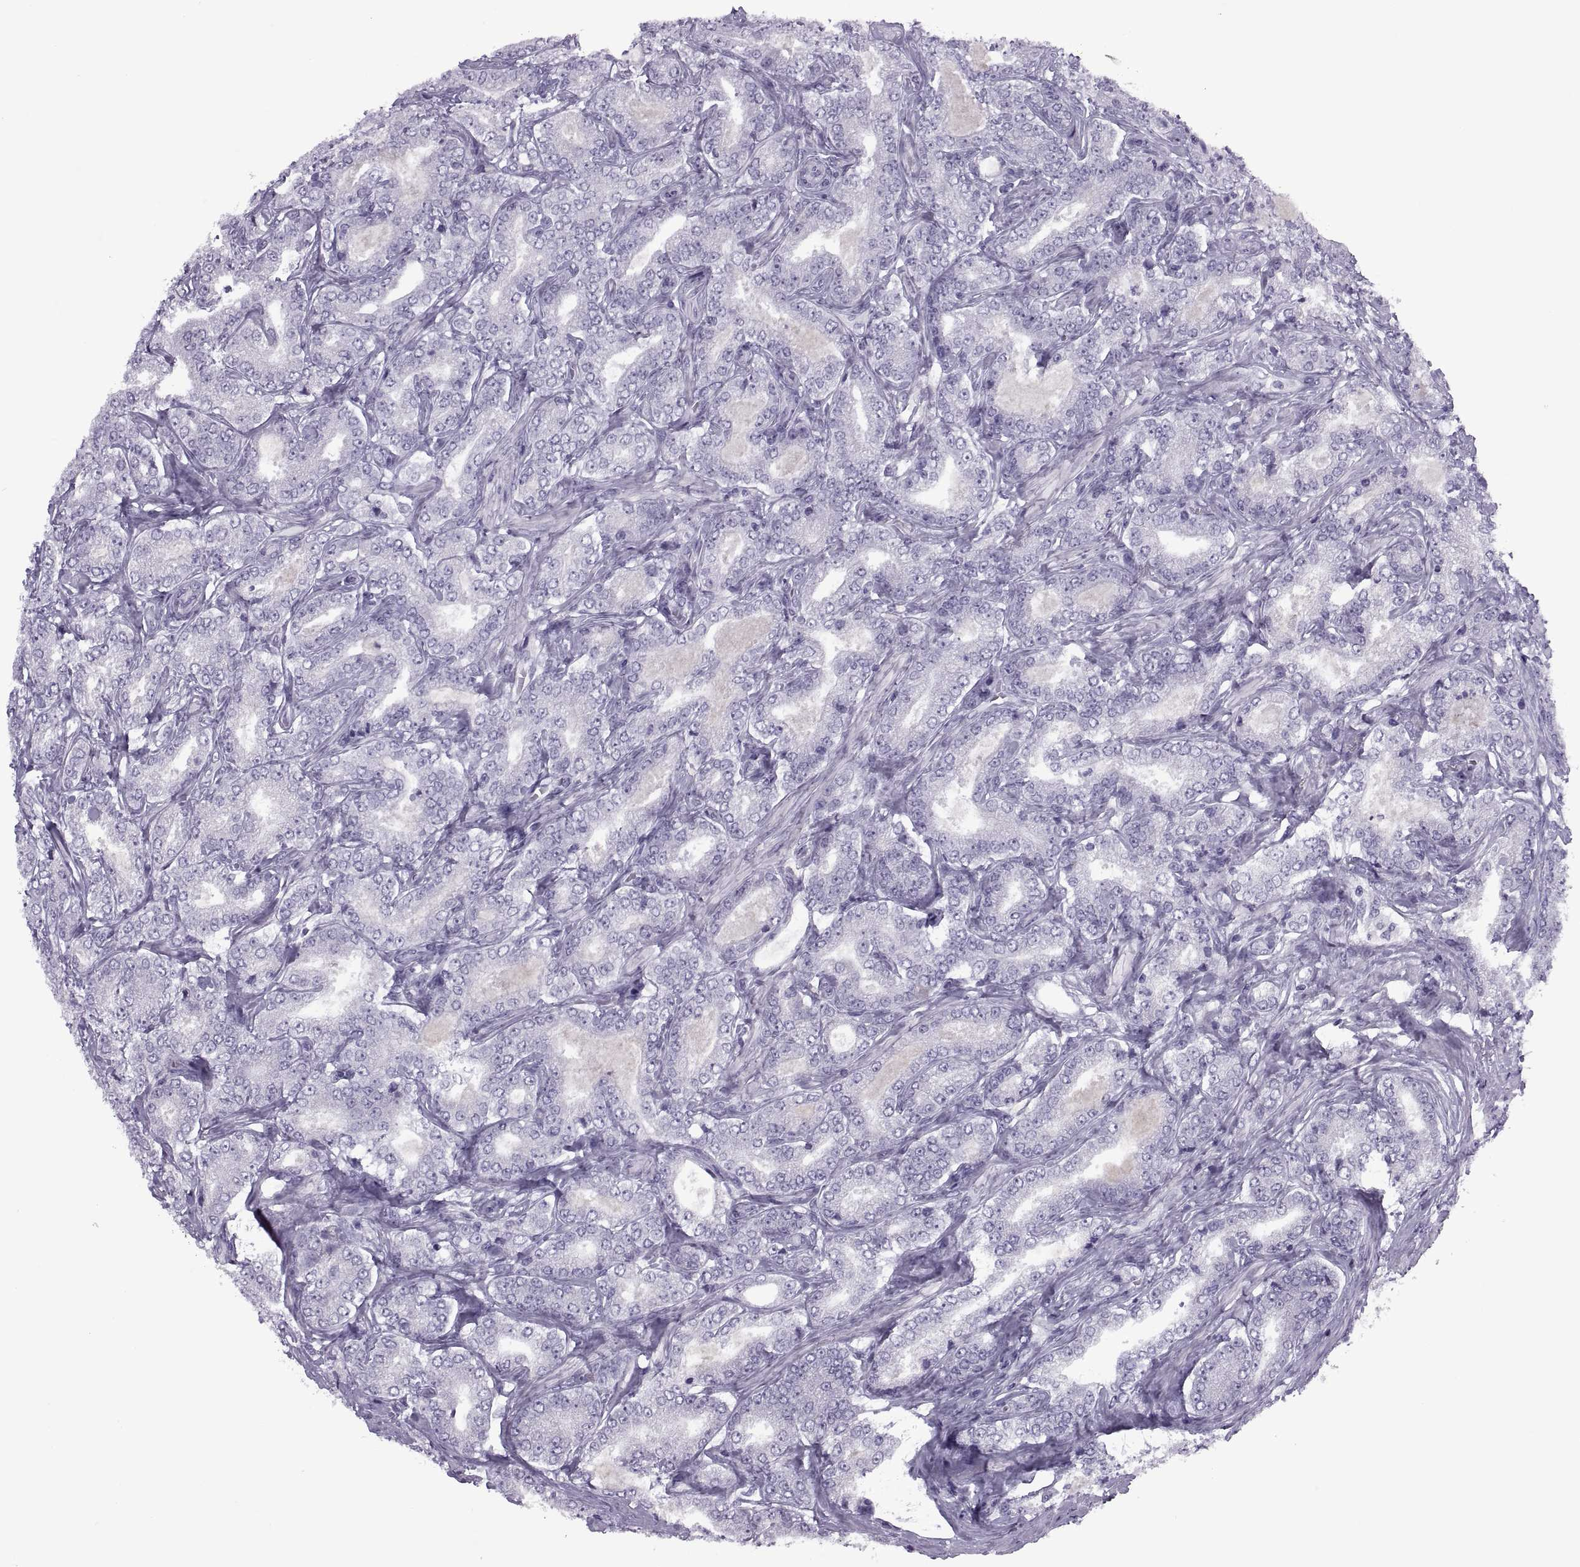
{"staining": {"intensity": "negative", "quantity": "none", "location": "none"}, "tissue": "prostate cancer", "cell_type": "Tumor cells", "image_type": "cancer", "snomed": [{"axis": "morphology", "description": "Adenocarcinoma, NOS"}, {"axis": "topography", "description": "Prostate"}], "caption": "A histopathology image of human prostate cancer is negative for staining in tumor cells.", "gene": "FAM24A", "patient": {"sex": "male", "age": 64}}